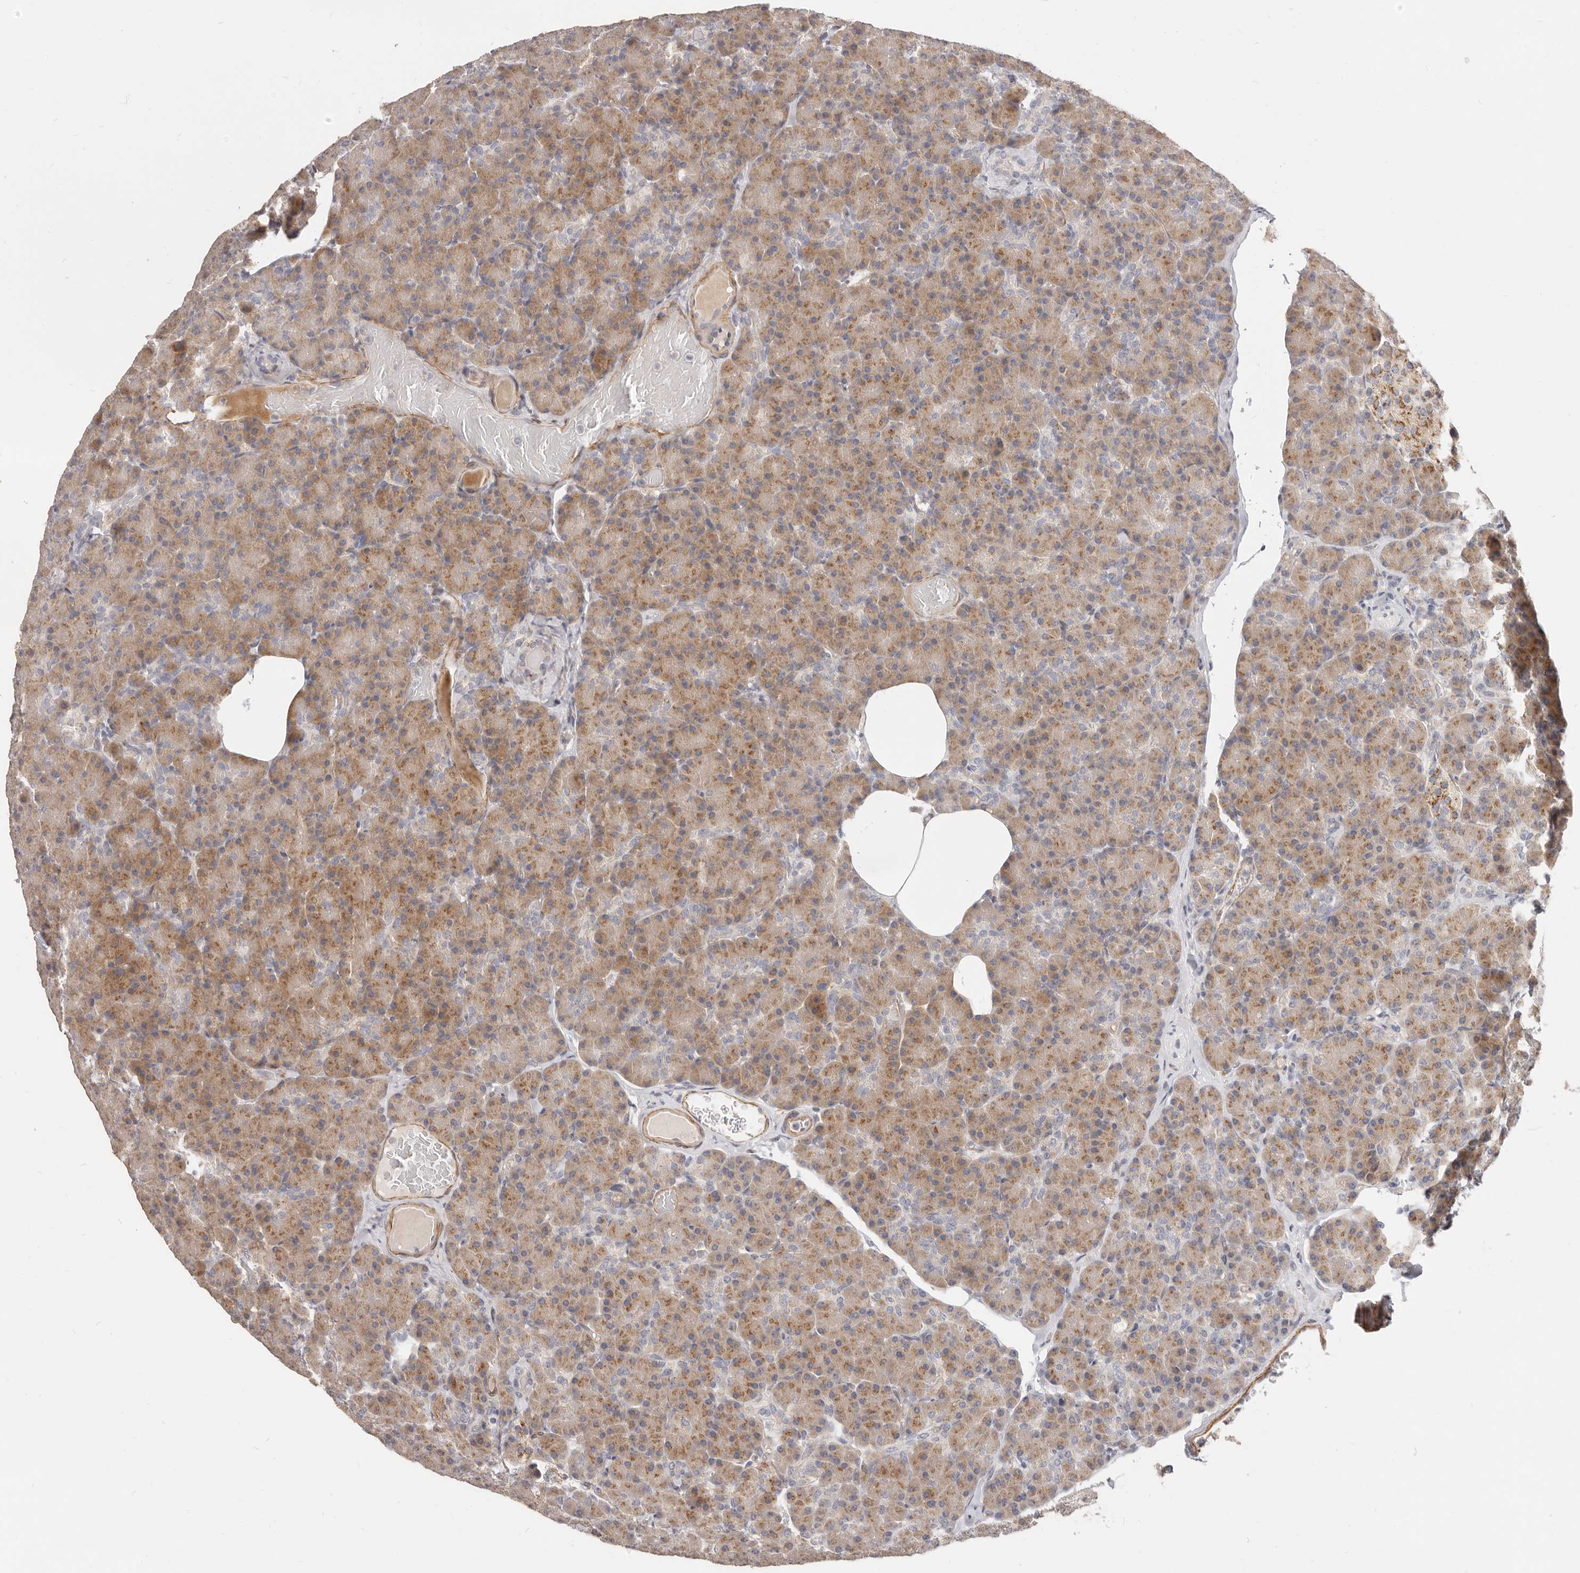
{"staining": {"intensity": "moderate", "quantity": ">75%", "location": "cytoplasmic/membranous"}, "tissue": "pancreas", "cell_type": "Exocrine glandular cells", "image_type": "normal", "snomed": [{"axis": "morphology", "description": "Normal tissue, NOS"}, {"axis": "topography", "description": "Pancreas"}], "caption": "This histopathology image reveals immunohistochemistry staining of unremarkable pancreas, with medium moderate cytoplasmic/membranous expression in approximately >75% of exocrine glandular cells.", "gene": "RABAC1", "patient": {"sex": "female", "age": 43}}